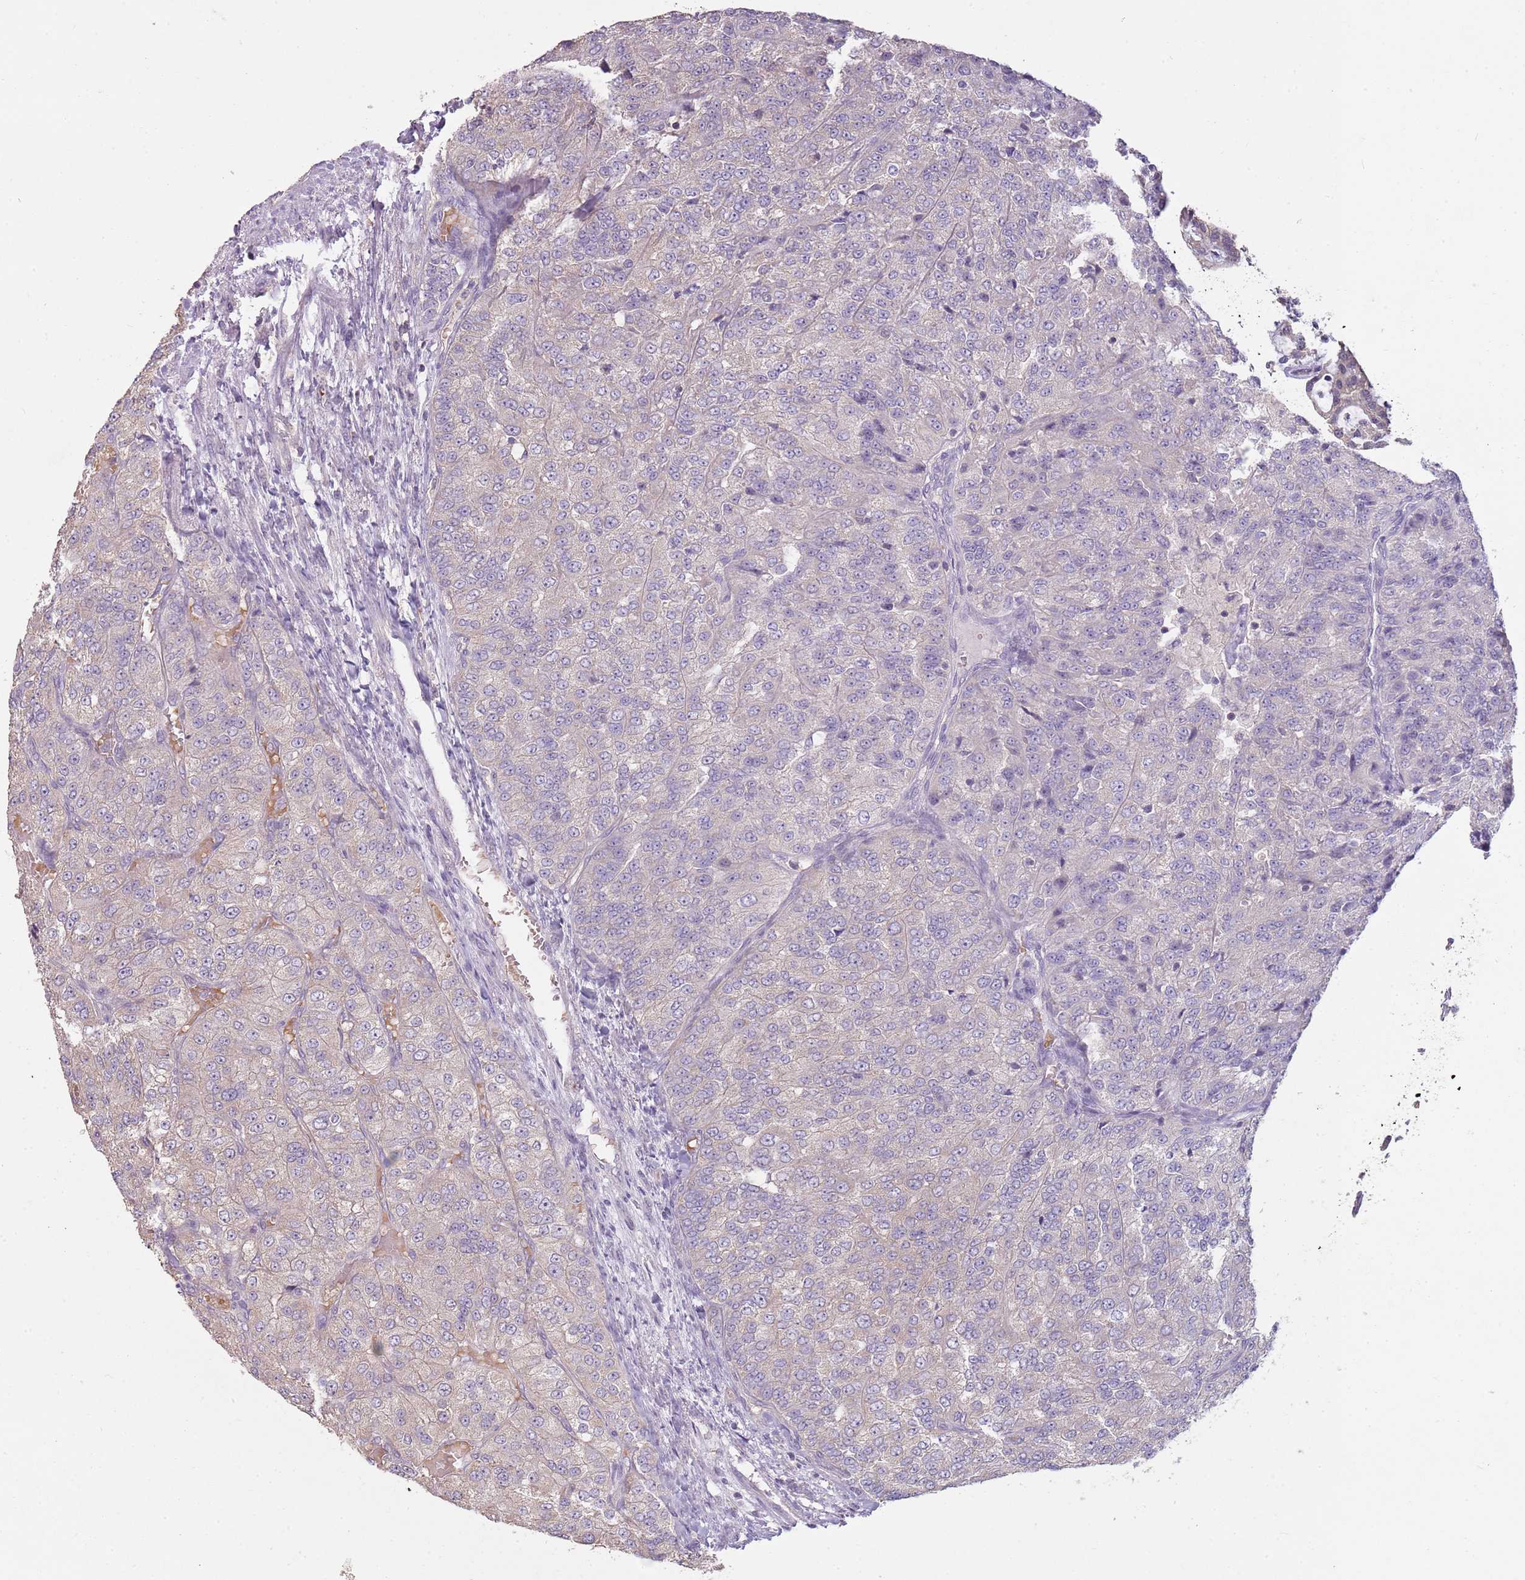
{"staining": {"intensity": "negative", "quantity": "none", "location": "none"}, "tissue": "renal cancer", "cell_type": "Tumor cells", "image_type": "cancer", "snomed": [{"axis": "morphology", "description": "Adenocarcinoma, NOS"}, {"axis": "topography", "description": "Kidney"}], "caption": "A high-resolution photomicrograph shows IHC staining of renal cancer, which exhibits no significant positivity in tumor cells. (Stains: DAB IHC with hematoxylin counter stain, Microscopy: brightfield microscopy at high magnification).", "gene": "TEKT4", "patient": {"sex": "female", "age": 63}}